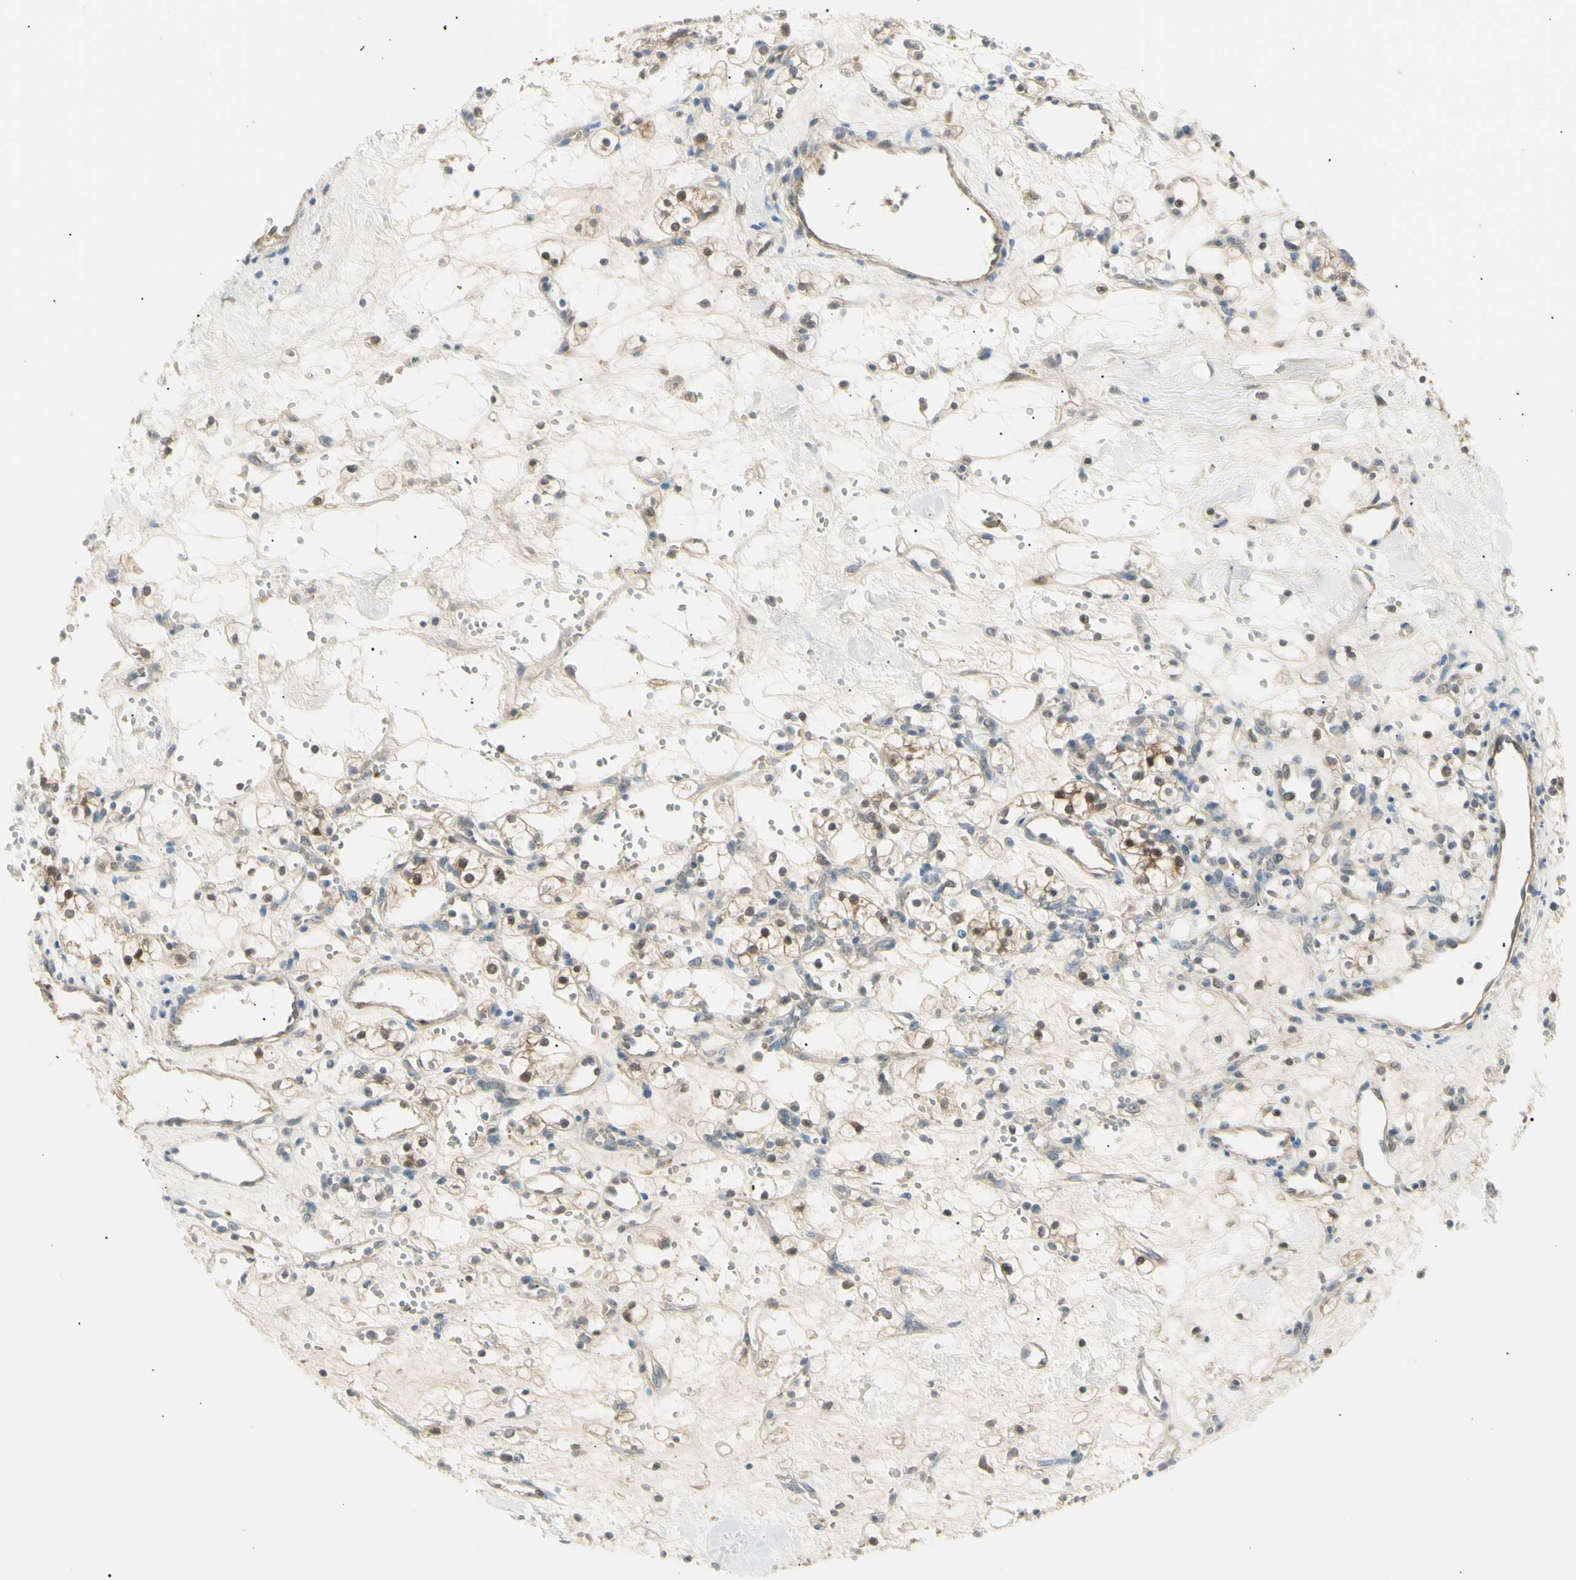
{"staining": {"intensity": "moderate", "quantity": ">75%", "location": "cytoplasmic/membranous,nuclear"}, "tissue": "renal cancer", "cell_type": "Tumor cells", "image_type": "cancer", "snomed": [{"axis": "morphology", "description": "Adenocarcinoma, NOS"}, {"axis": "topography", "description": "Kidney"}], "caption": "The image demonstrates staining of renal adenocarcinoma, revealing moderate cytoplasmic/membranous and nuclear protein positivity (brown color) within tumor cells.", "gene": "LHPP", "patient": {"sex": "female", "age": 60}}